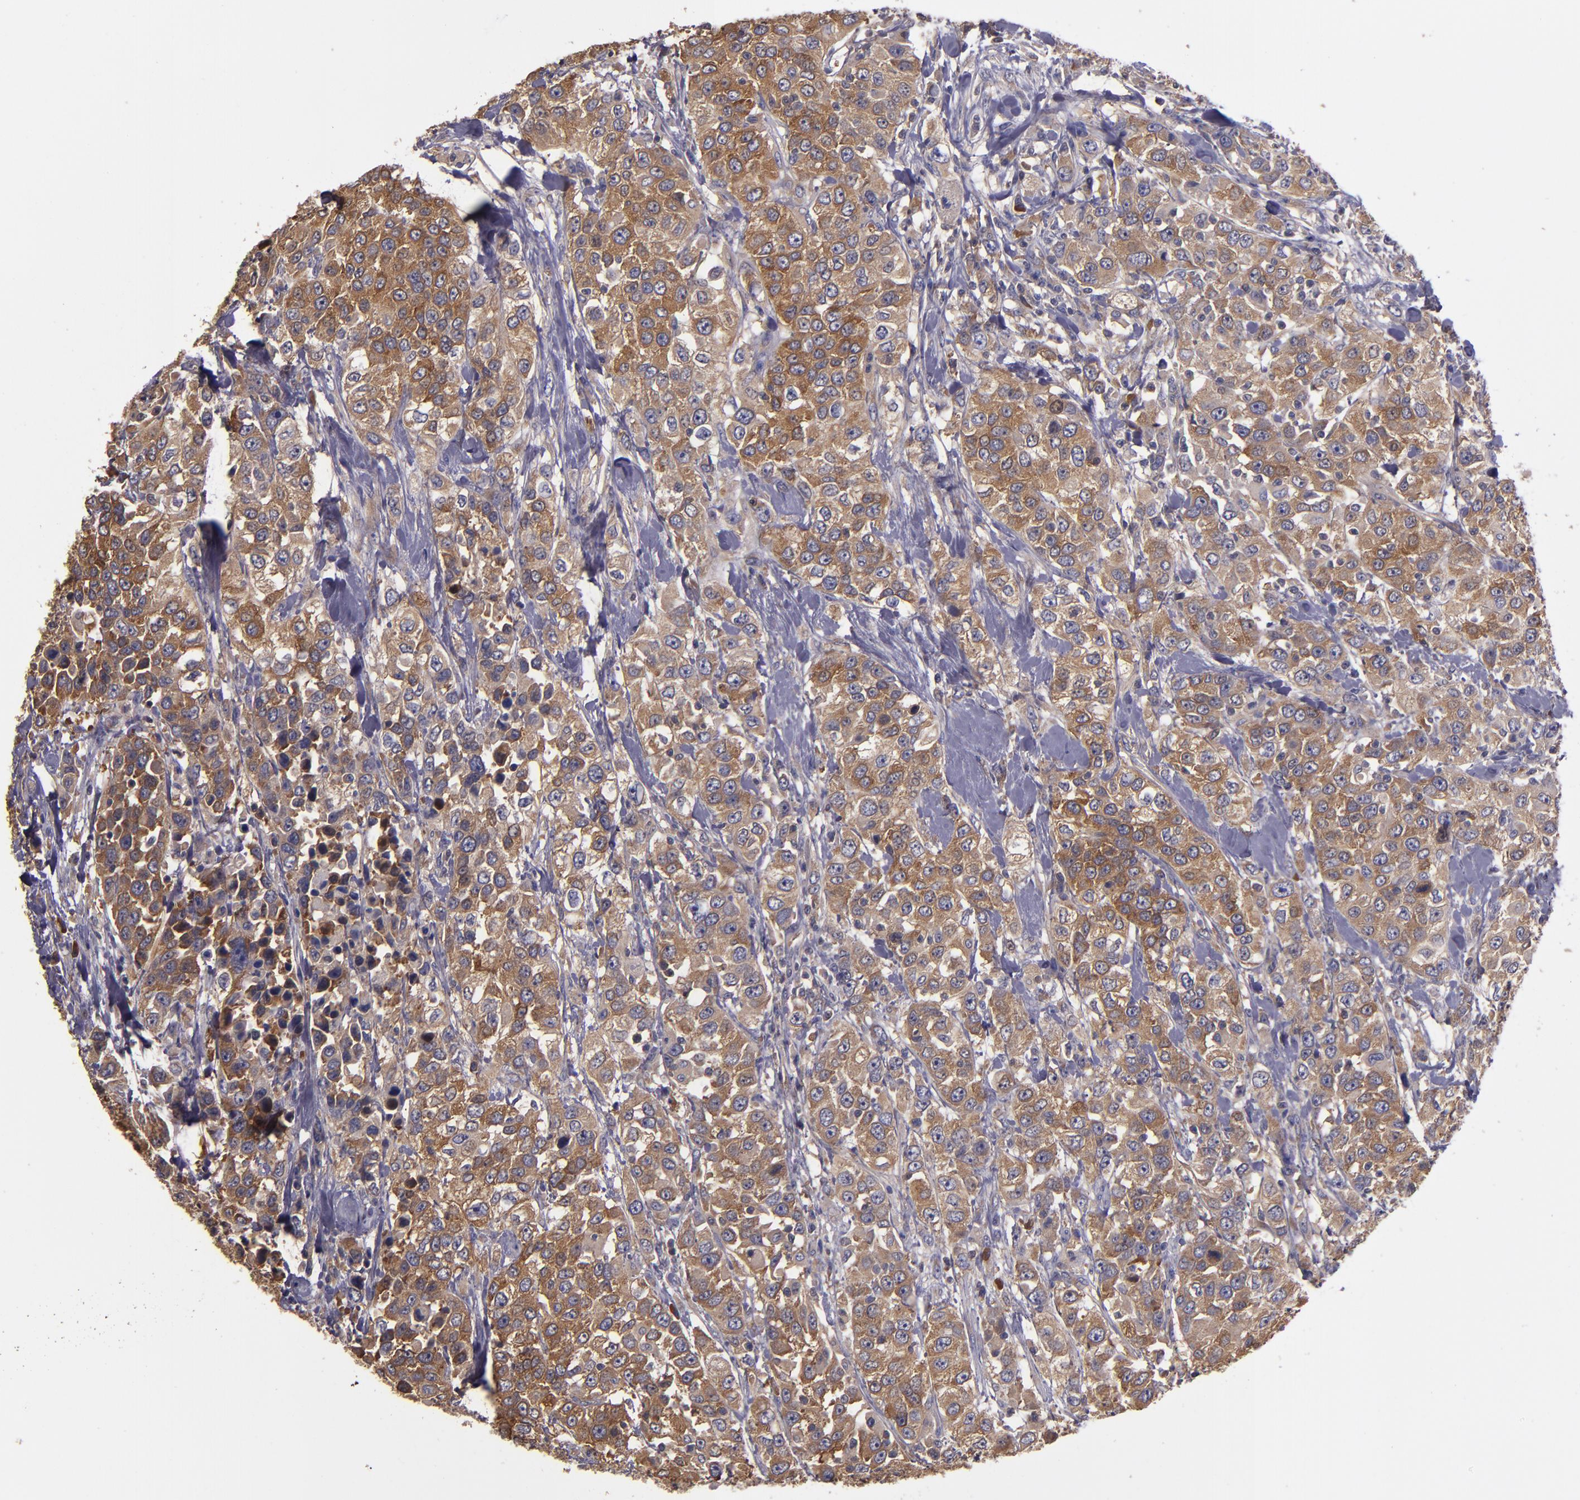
{"staining": {"intensity": "moderate", "quantity": "25%-75%", "location": "cytoplasmic/membranous"}, "tissue": "urothelial cancer", "cell_type": "Tumor cells", "image_type": "cancer", "snomed": [{"axis": "morphology", "description": "Urothelial carcinoma, High grade"}, {"axis": "topography", "description": "Urinary bladder"}], "caption": "A brown stain highlights moderate cytoplasmic/membranous expression of a protein in high-grade urothelial carcinoma tumor cells. (DAB IHC, brown staining for protein, blue staining for nuclei).", "gene": "CARS1", "patient": {"sex": "female", "age": 80}}